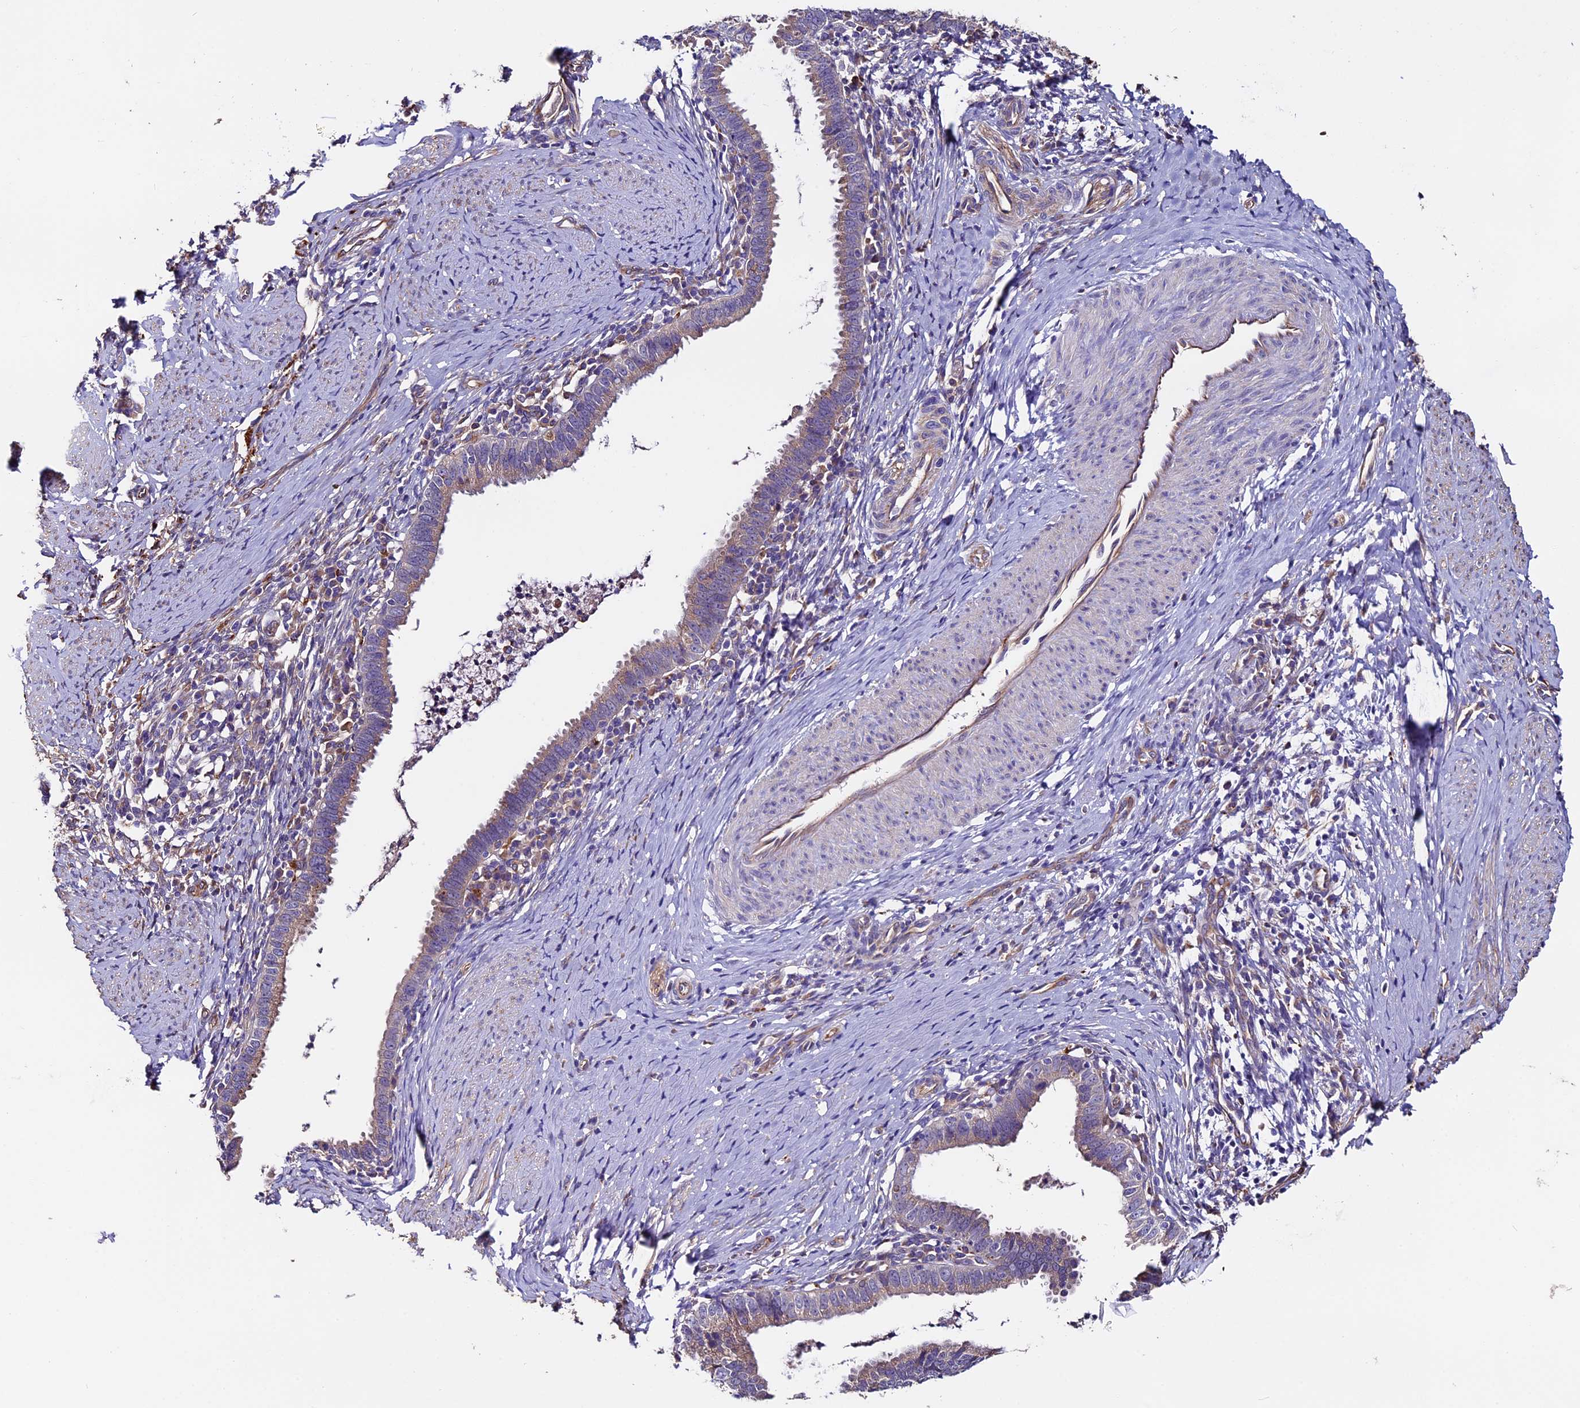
{"staining": {"intensity": "weak", "quantity": "25%-75%", "location": "cytoplasmic/membranous"}, "tissue": "cervical cancer", "cell_type": "Tumor cells", "image_type": "cancer", "snomed": [{"axis": "morphology", "description": "Adenocarcinoma, NOS"}, {"axis": "topography", "description": "Cervix"}], "caption": "The photomicrograph displays staining of cervical cancer (adenocarcinoma), revealing weak cytoplasmic/membranous protein staining (brown color) within tumor cells.", "gene": "CLN5", "patient": {"sex": "female", "age": 36}}